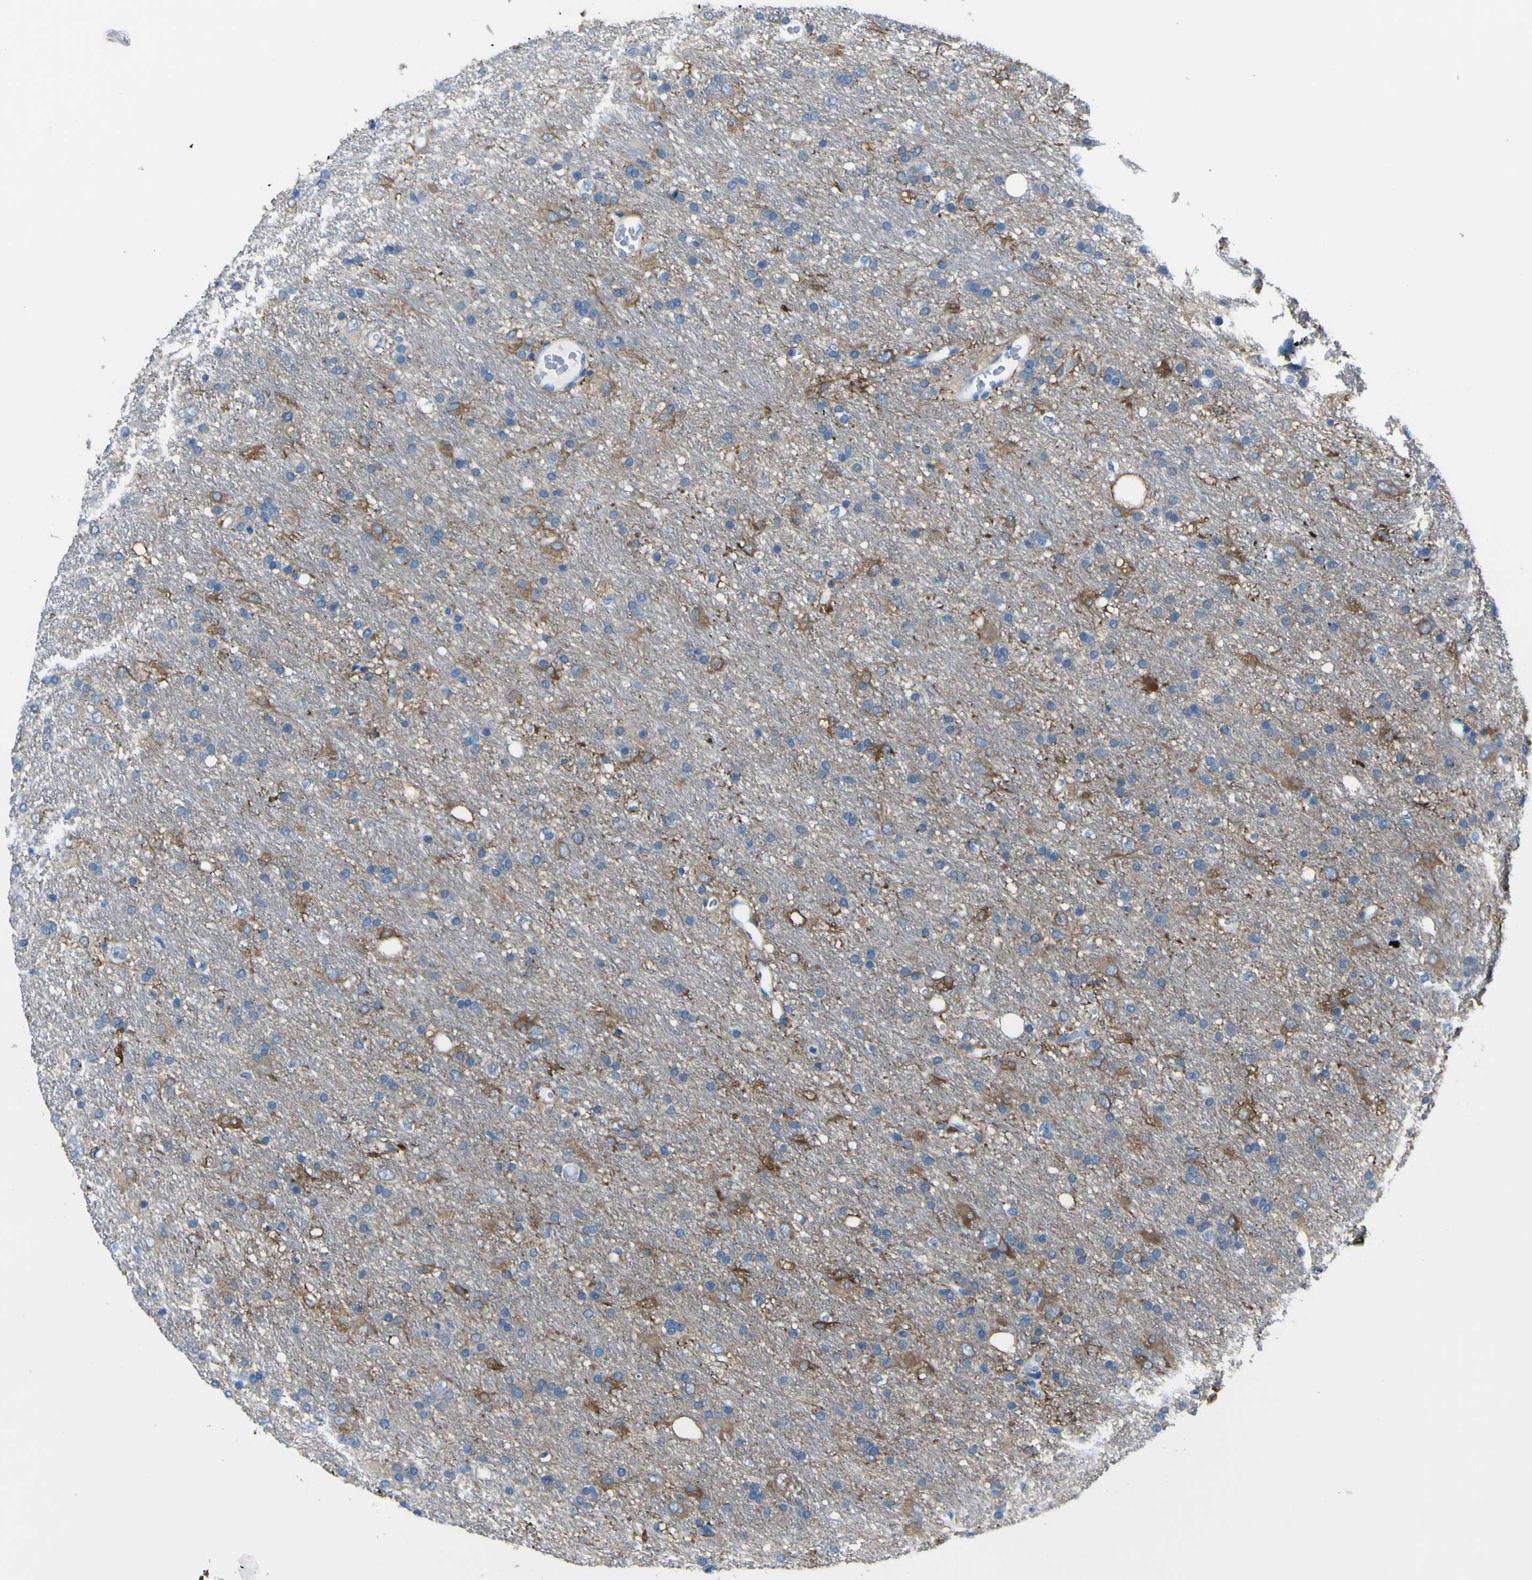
{"staining": {"intensity": "negative", "quantity": "none", "location": "none"}, "tissue": "glioma", "cell_type": "Tumor cells", "image_type": "cancer", "snomed": [{"axis": "morphology", "description": "Glioma, malignant, Low grade"}, {"axis": "topography", "description": "Brain"}], "caption": "Tumor cells are negative for brown protein staining in malignant low-grade glioma.", "gene": "PHKG1", "patient": {"sex": "male", "age": 77}}